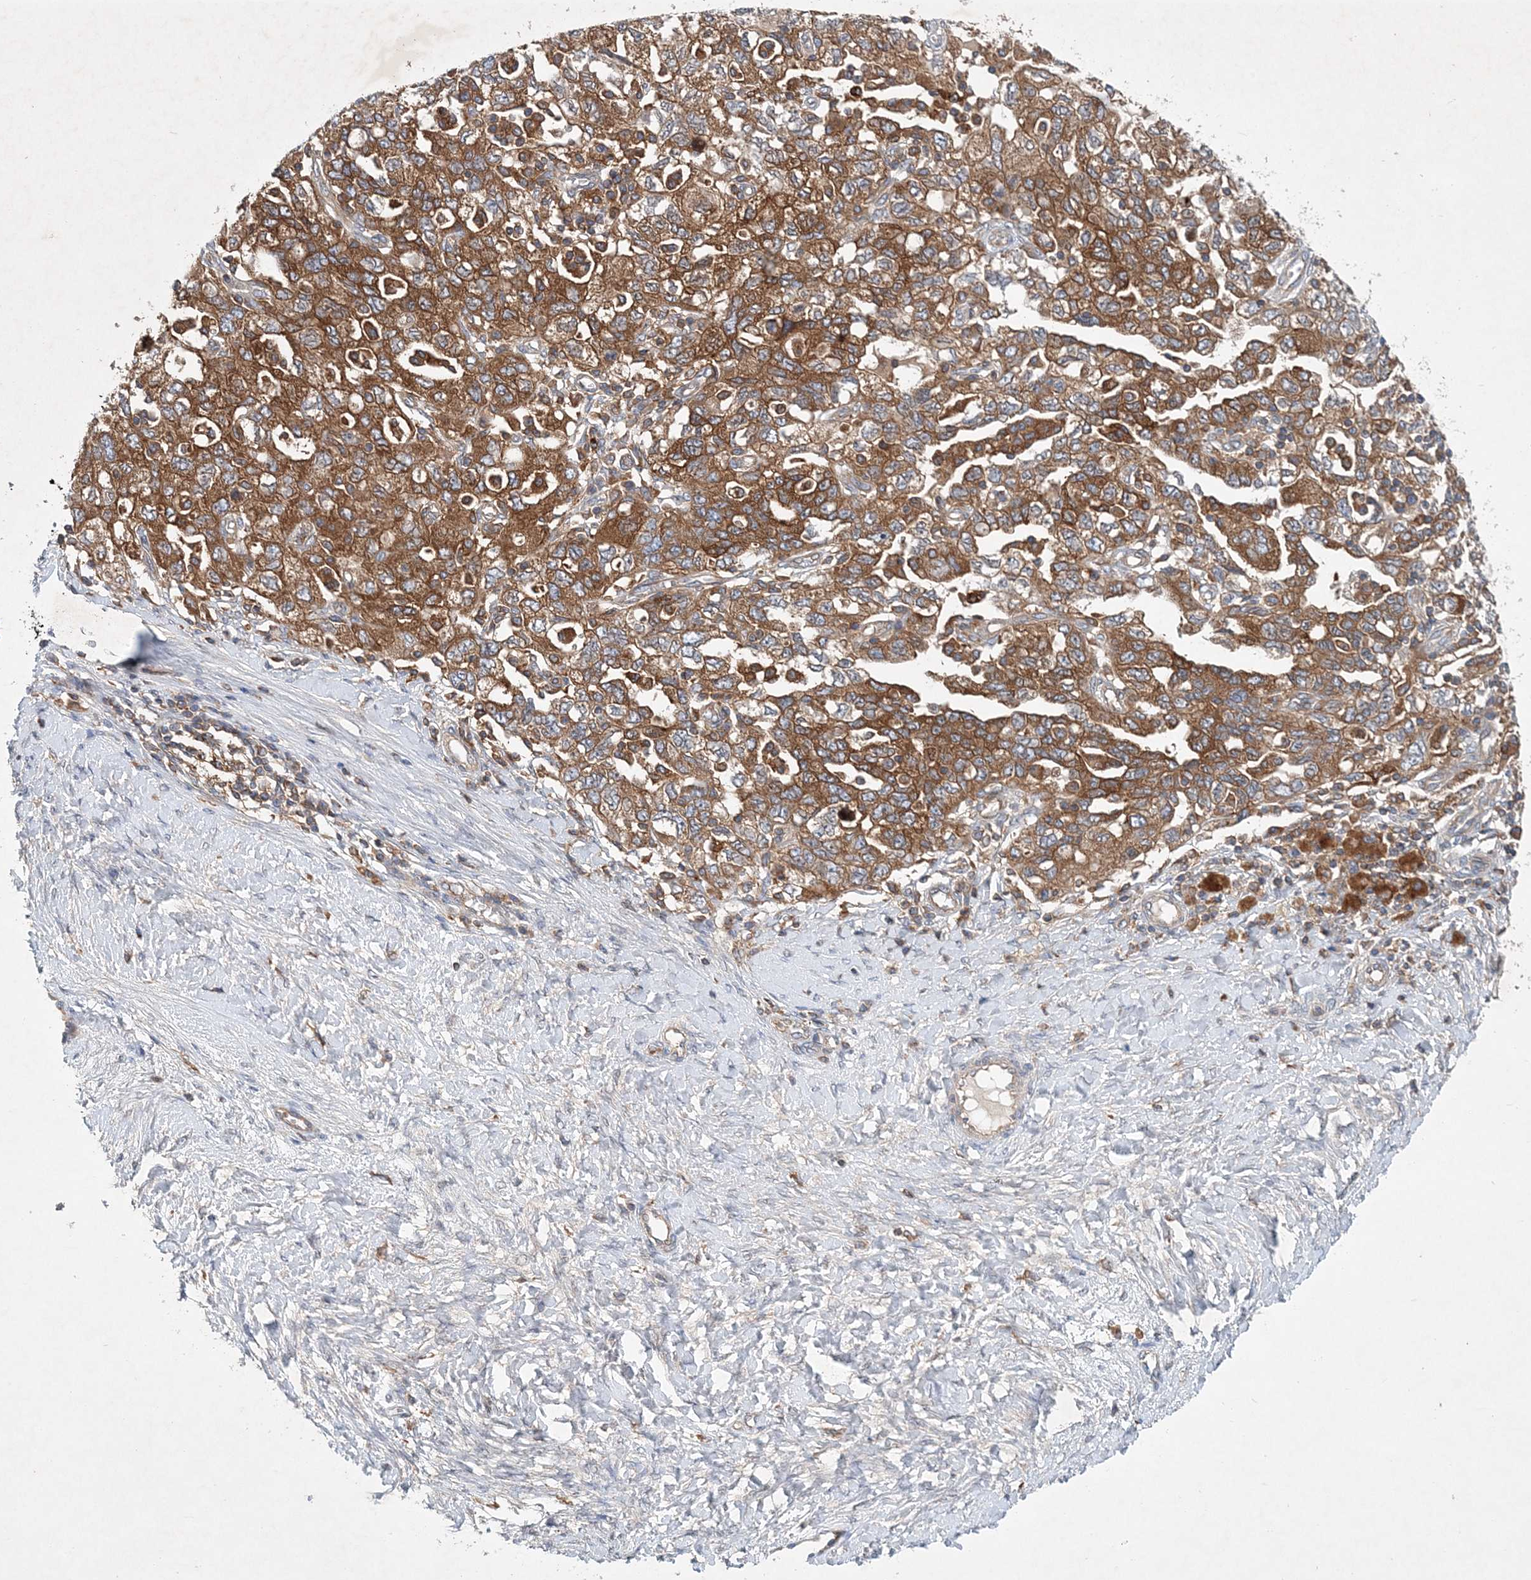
{"staining": {"intensity": "moderate", "quantity": ">75%", "location": "cytoplasmic/membranous"}, "tissue": "ovarian cancer", "cell_type": "Tumor cells", "image_type": "cancer", "snomed": [{"axis": "morphology", "description": "Carcinoma, NOS"}, {"axis": "morphology", "description": "Cystadenocarcinoma, serous, NOS"}, {"axis": "topography", "description": "Ovary"}], "caption": "A high-resolution image shows IHC staining of carcinoma (ovarian), which reveals moderate cytoplasmic/membranous expression in about >75% of tumor cells.", "gene": "P2RY10", "patient": {"sex": "female", "age": 69}}